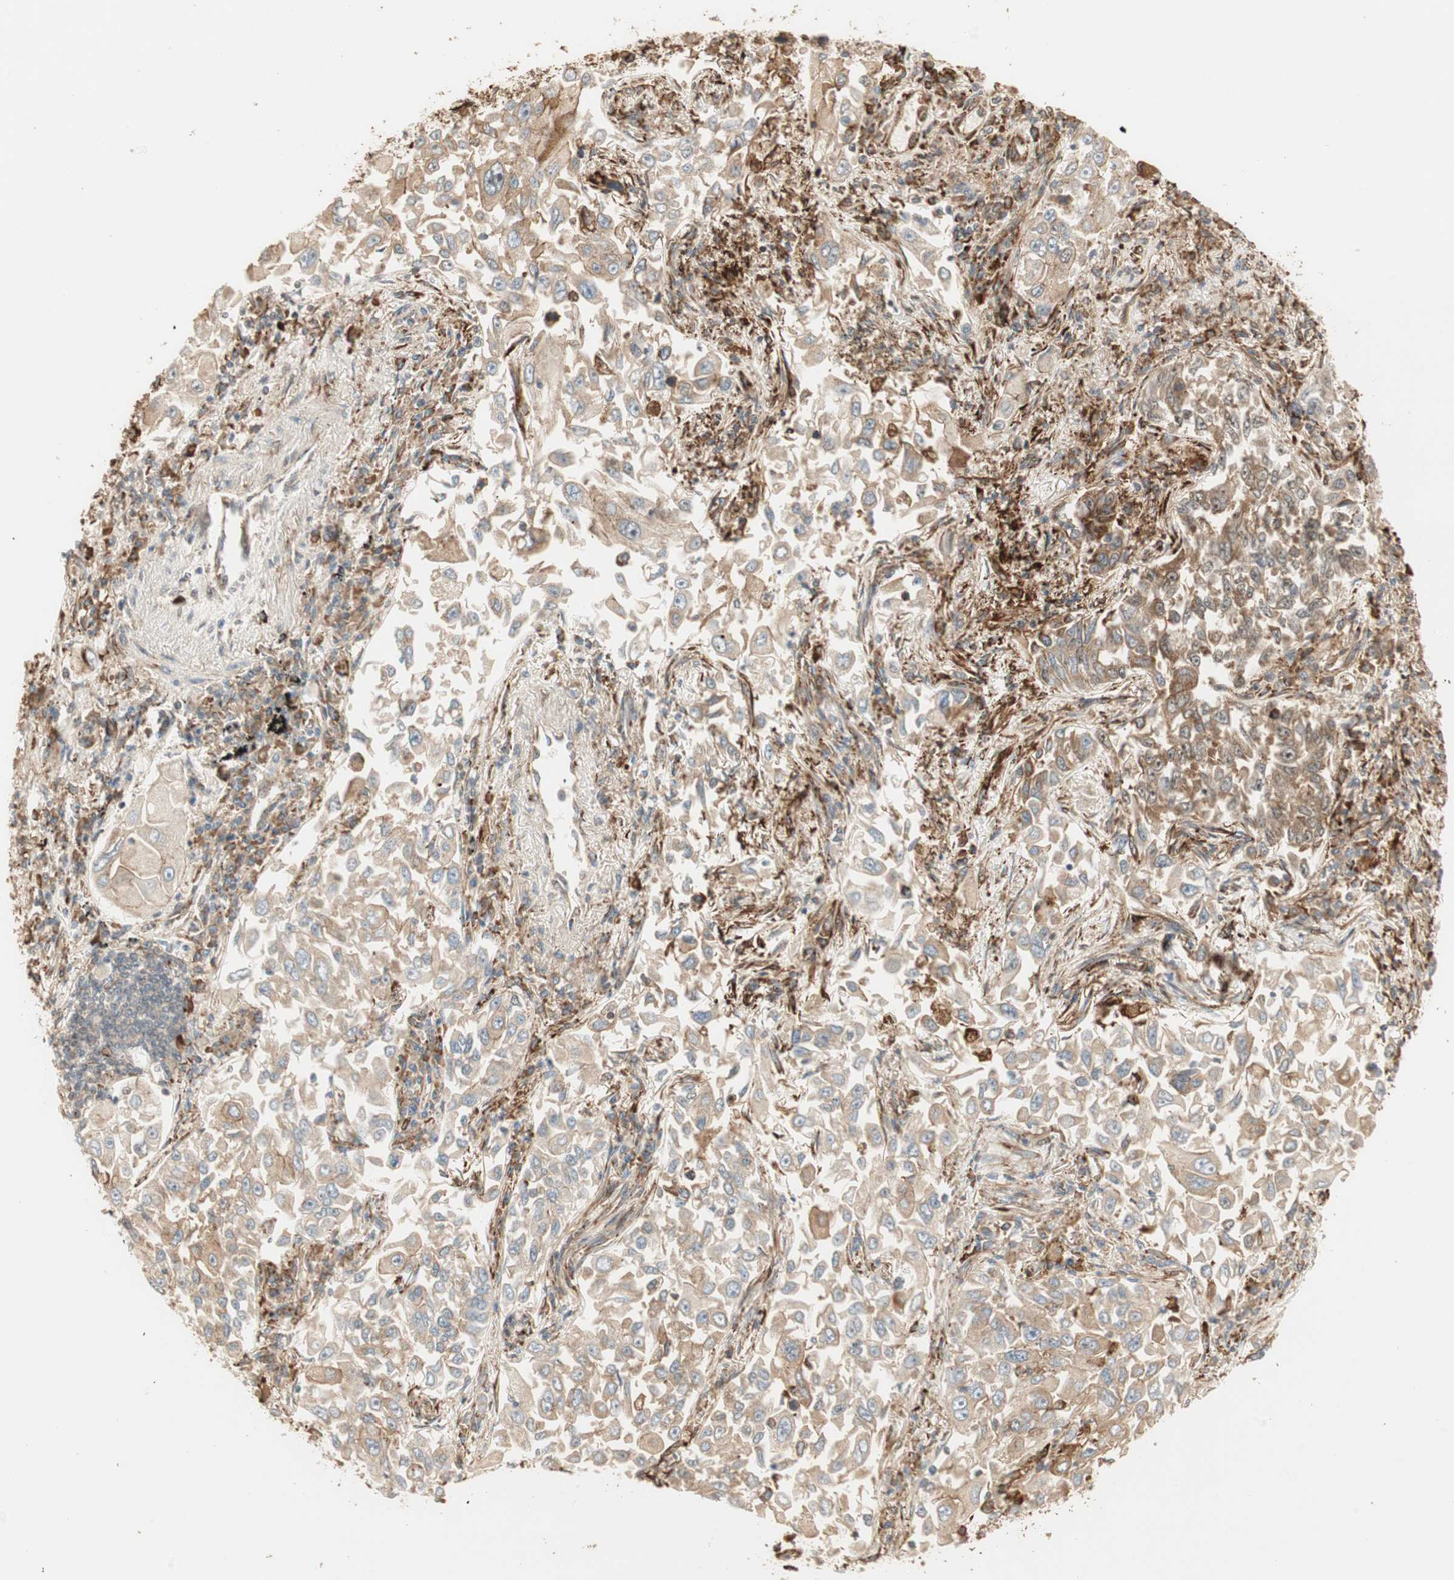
{"staining": {"intensity": "weak", "quantity": ">75%", "location": "cytoplasmic/membranous"}, "tissue": "lung cancer", "cell_type": "Tumor cells", "image_type": "cancer", "snomed": [{"axis": "morphology", "description": "Adenocarcinoma, NOS"}, {"axis": "topography", "description": "Lung"}], "caption": "Immunohistochemical staining of lung adenocarcinoma shows low levels of weak cytoplasmic/membranous protein staining in approximately >75% of tumor cells.", "gene": "P4HA1", "patient": {"sex": "male", "age": 84}}